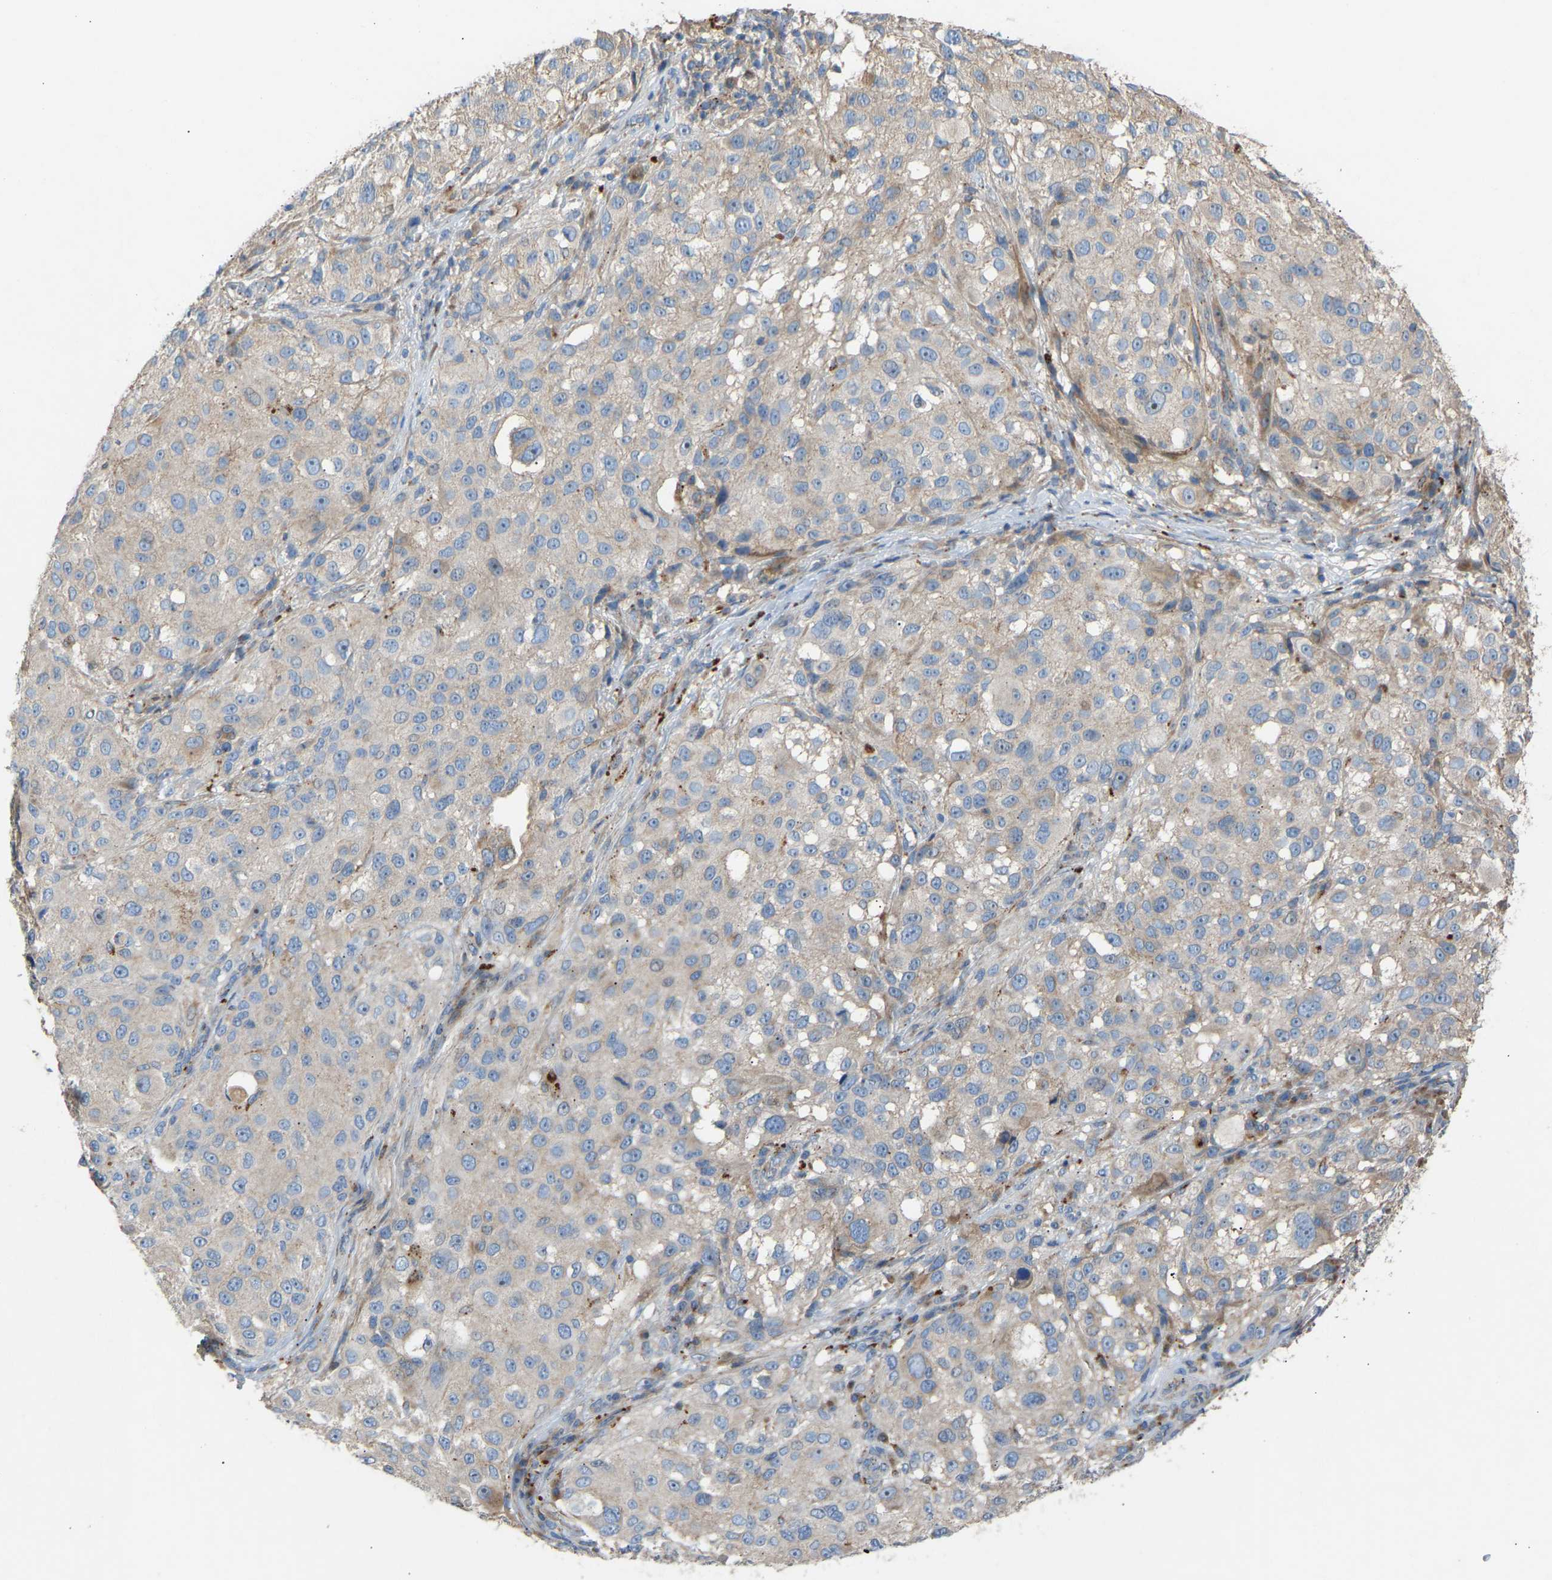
{"staining": {"intensity": "negative", "quantity": "none", "location": "none"}, "tissue": "melanoma", "cell_type": "Tumor cells", "image_type": "cancer", "snomed": [{"axis": "morphology", "description": "Necrosis, NOS"}, {"axis": "morphology", "description": "Malignant melanoma, NOS"}, {"axis": "topography", "description": "Skin"}], "caption": "Human melanoma stained for a protein using immunohistochemistry (IHC) reveals no staining in tumor cells.", "gene": "RGP1", "patient": {"sex": "female", "age": 87}}